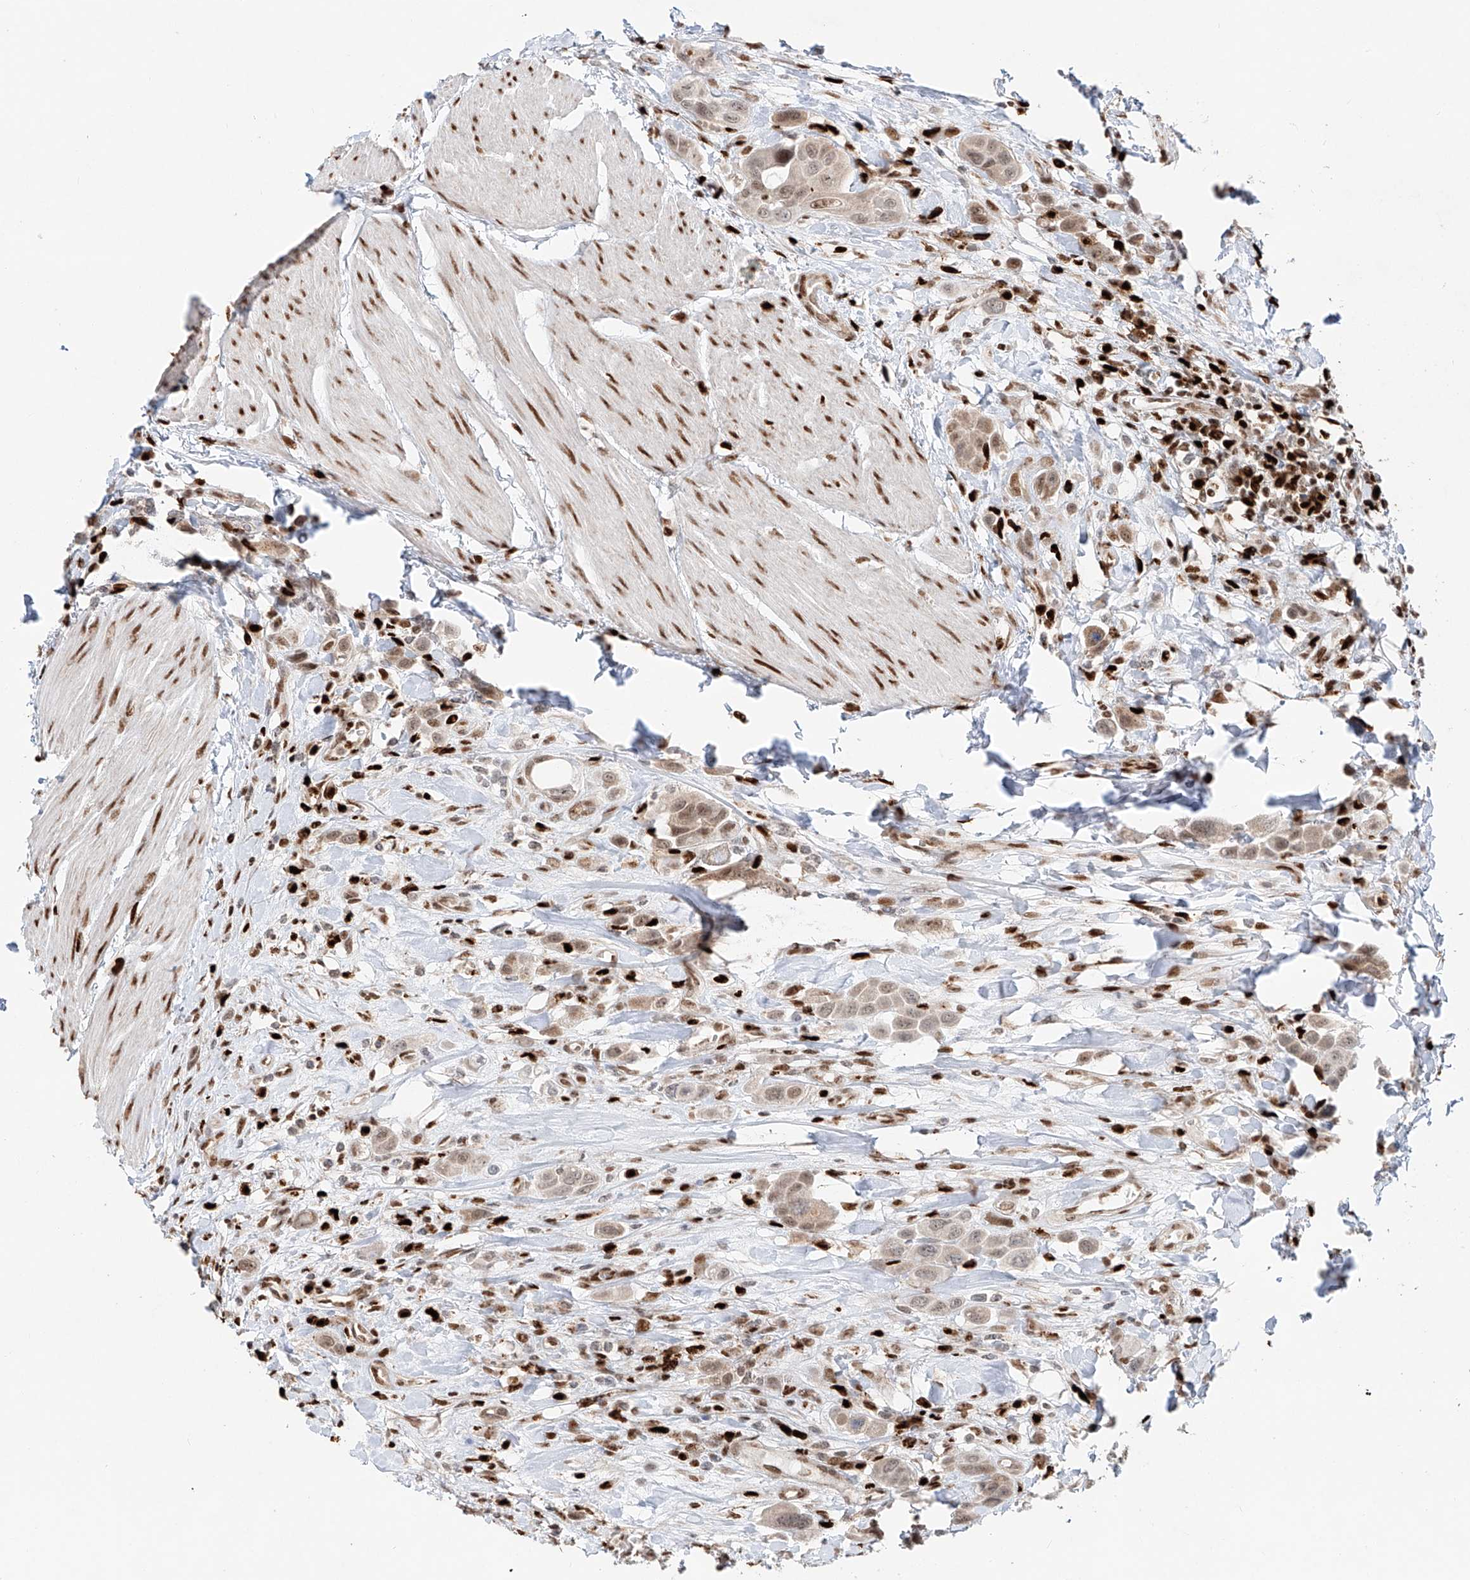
{"staining": {"intensity": "weak", "quantity": "25%-75%", "location": "nuclear"}, "tissue": "urothelial cancer", "cell_type": "Tumor cells", "image_type": "cancer", "snomed": [{"axis": "morphology", "description": "Urothelial carcinoma, High grade"}, {"axis": "topography", "description": "Urinary bladder"}], "caption": "IHC micrograph of neoplastic tissue: human high-grade urothelial carcinoma stained using immunohistochemistry exhibits low levels of weak protein expression localized specifically in the nuclear of tumor cells, appearing as a nuclear brown color.", "gene": "DZIP1L", "patient": {"sex": "male", "age": 50}}